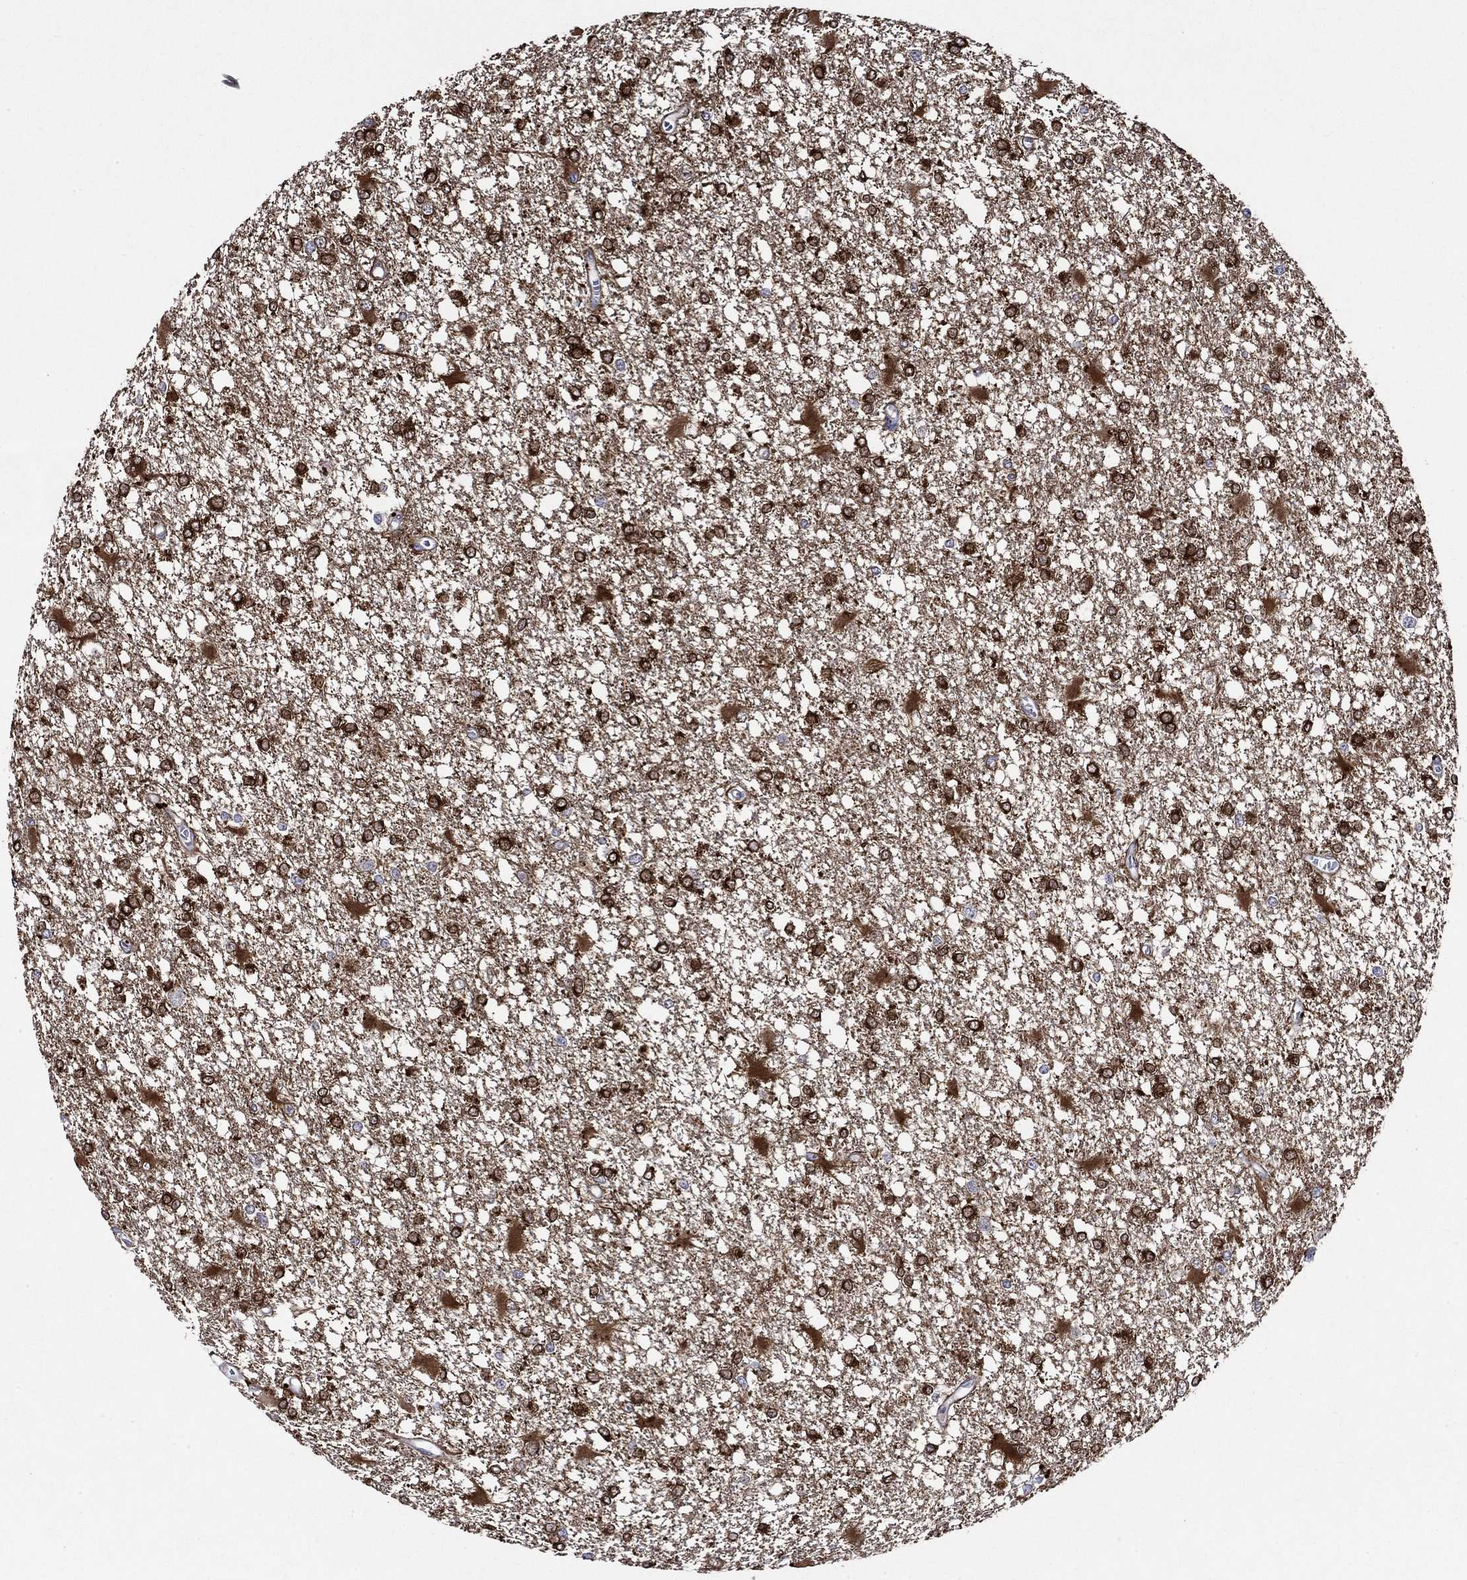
{"staining": {"intensity": "strong", "quantity": ">75%", "location": "cytoplasmic/membranous"}, "tissue": "glioma", "cell_type": "Tumor cells", "image_type": "cancer", "snomed": [{"axis": "morphology", "description": "Glioma, malignant, High grade"}, {"axis": "topography", "description": "Cerebral cortex"}], "caption": "Immunohistochemical staining of human glioma exhibits high levels of strong cytoplasmic/membranous positivity in approximately >75% of tumor cells.", "gene": "CRYAB", "patient": {"sex": "male", "age": 79}}